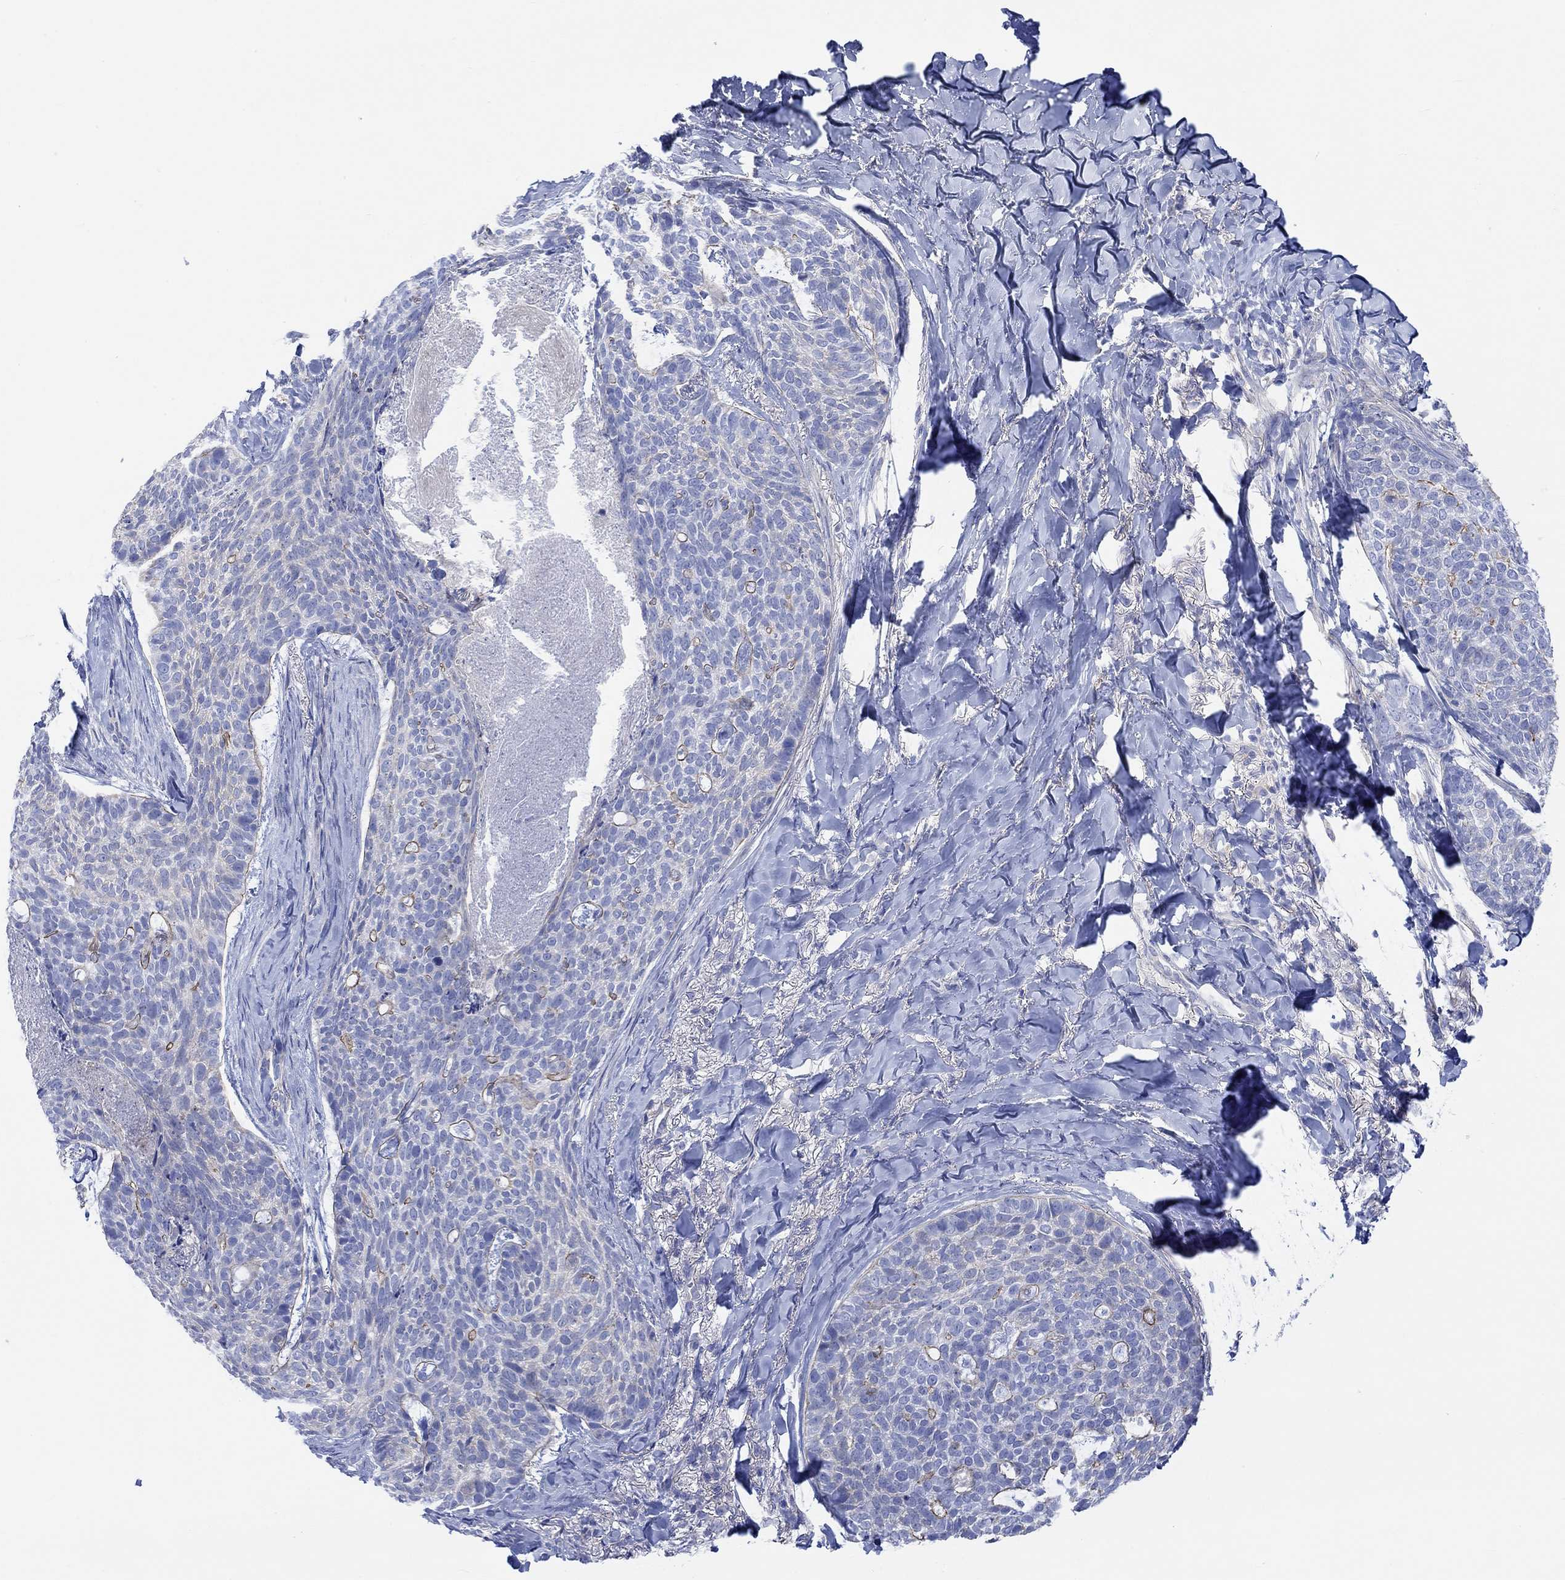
{"staining": {"intensity": "negative", "quantity": "none", "location": "none"}, "tissue": "skin cancer", "cell_type": "Tumor cells", "image_type": "cancer", "snomed": [{"axis": "morphology", "description": "Basal cell carcinoma"}, {"axis": "topography", "description": "Skin"}], "caption": "Immunohistochemistry of basal cell carcinoma (skin) shows no expression in tumor cells.", "gene": "REEP6", "patient": {"sex": "female", "age": 69}}